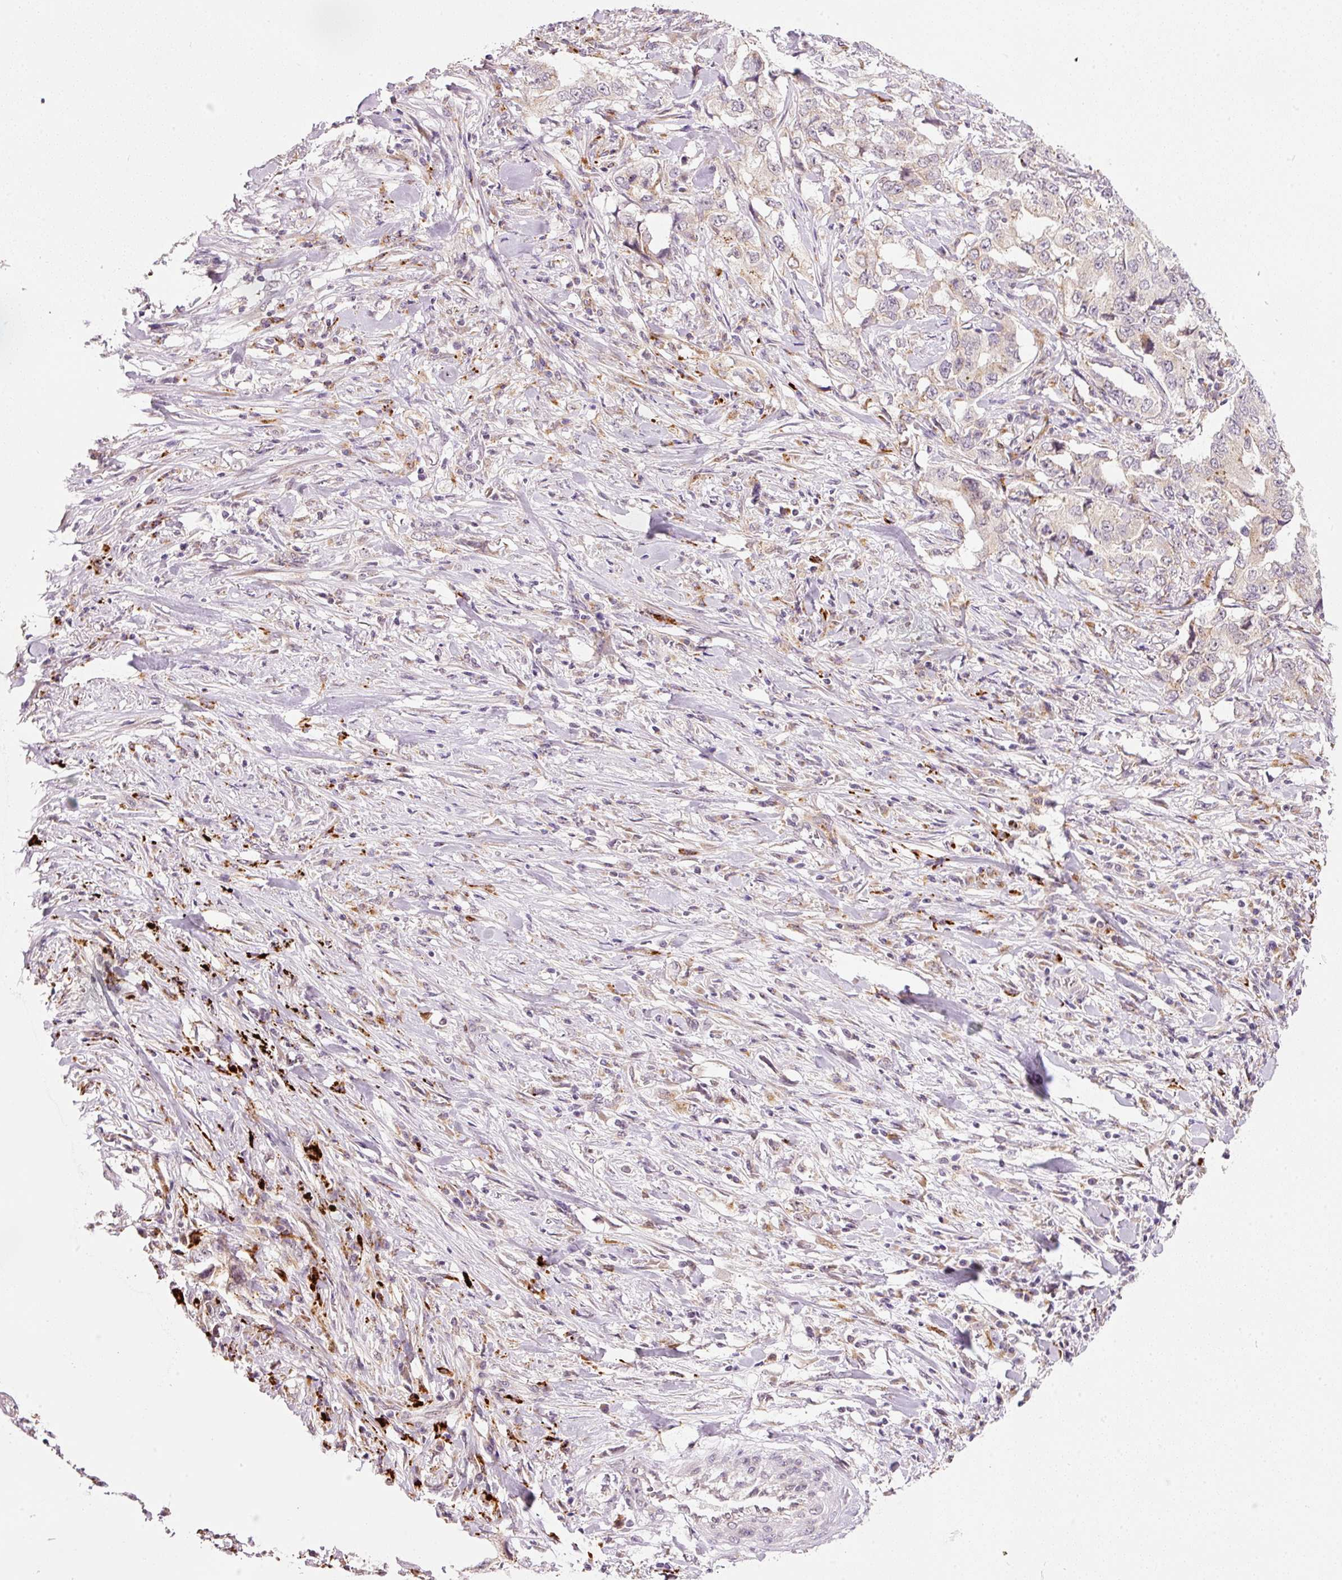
{"staining": {"intensity": "weak", "quantity": "<25%", "location": "cytoplasmic/membranous"}, "tissue": "lung cancer", "cell_type": "Tumor cells", "image_type": "cancer", "snomed": [{"axis": "morphology", "description": "Adenocarcinoma, NOS"}, {"axis": "topography", "description": "Lung"}], "caption": "This is a image of IHC staining of adenocarcinoma (lung), which shows no positivity in tumor cells. Nuclei are stained in blue.", "gene": "ZNF639", "patient": {"sex": "female", "age": 51}}